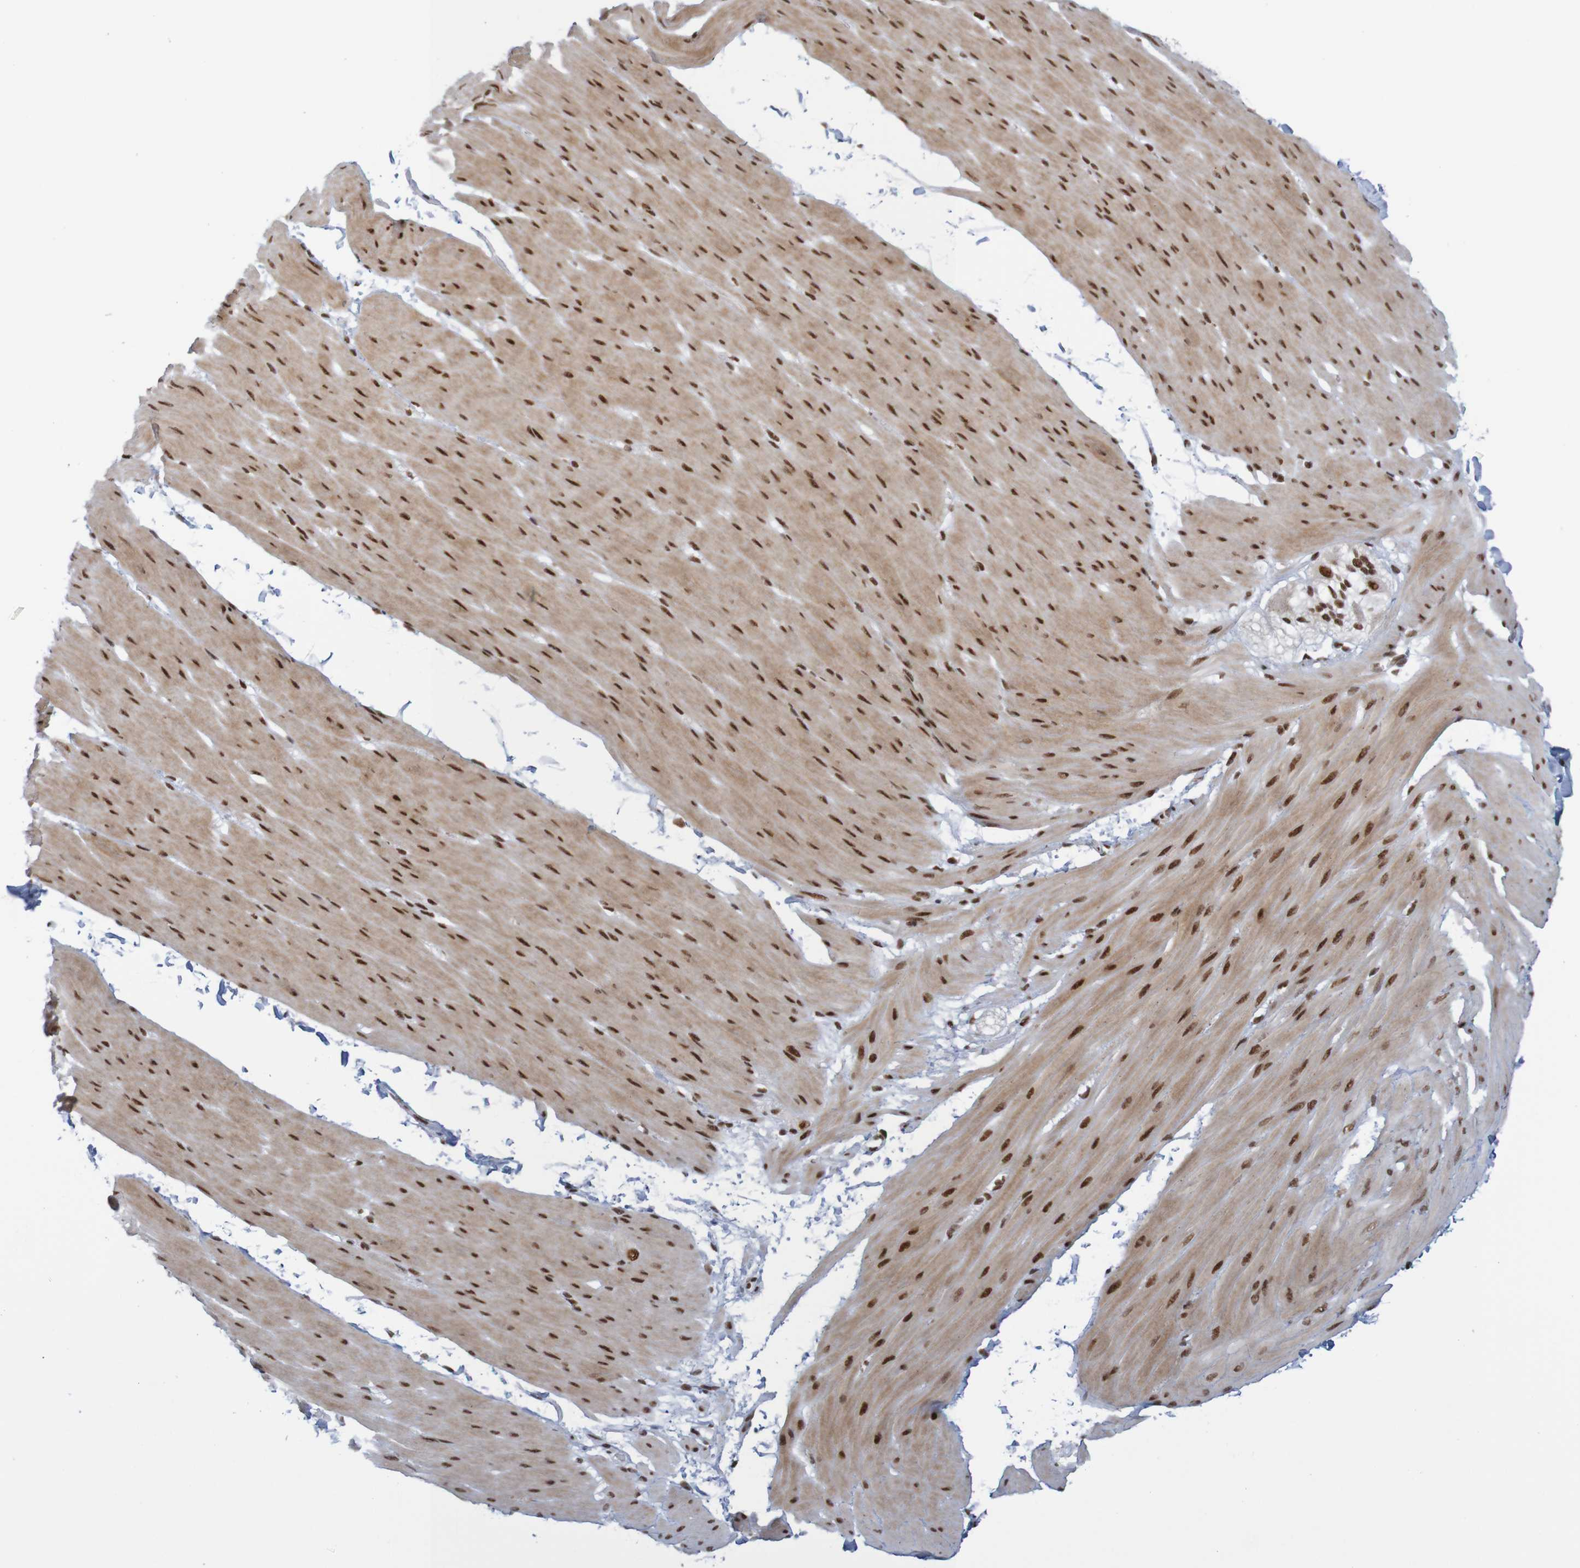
{"staining": {"intensity": "strong", "quantity": ">75%", "location": "nuclear"}, "tissue": "smooth muscle", "cell_type": "Smooth muscle cells", "image_type": "normal", "snomed": [{"axis": "morphology", "description": "Normal tissue, NOS"}, {"axis": "topography", "description": "Smooth muscle"}, {"axis": "topography", "description": "Colon"}], "caption": "The histopathology image reveals immunohistochemical staining of benign smooth muscle. There is strong nuclear staining is seen in approximately >75% of smooth muscle cells. (DAB (3,3'-diaminobenzidine) IHC with brightfield microscopy, high magnification).", "gene": "THRAP3", "patient": {"sex": "male", "age": 67}}